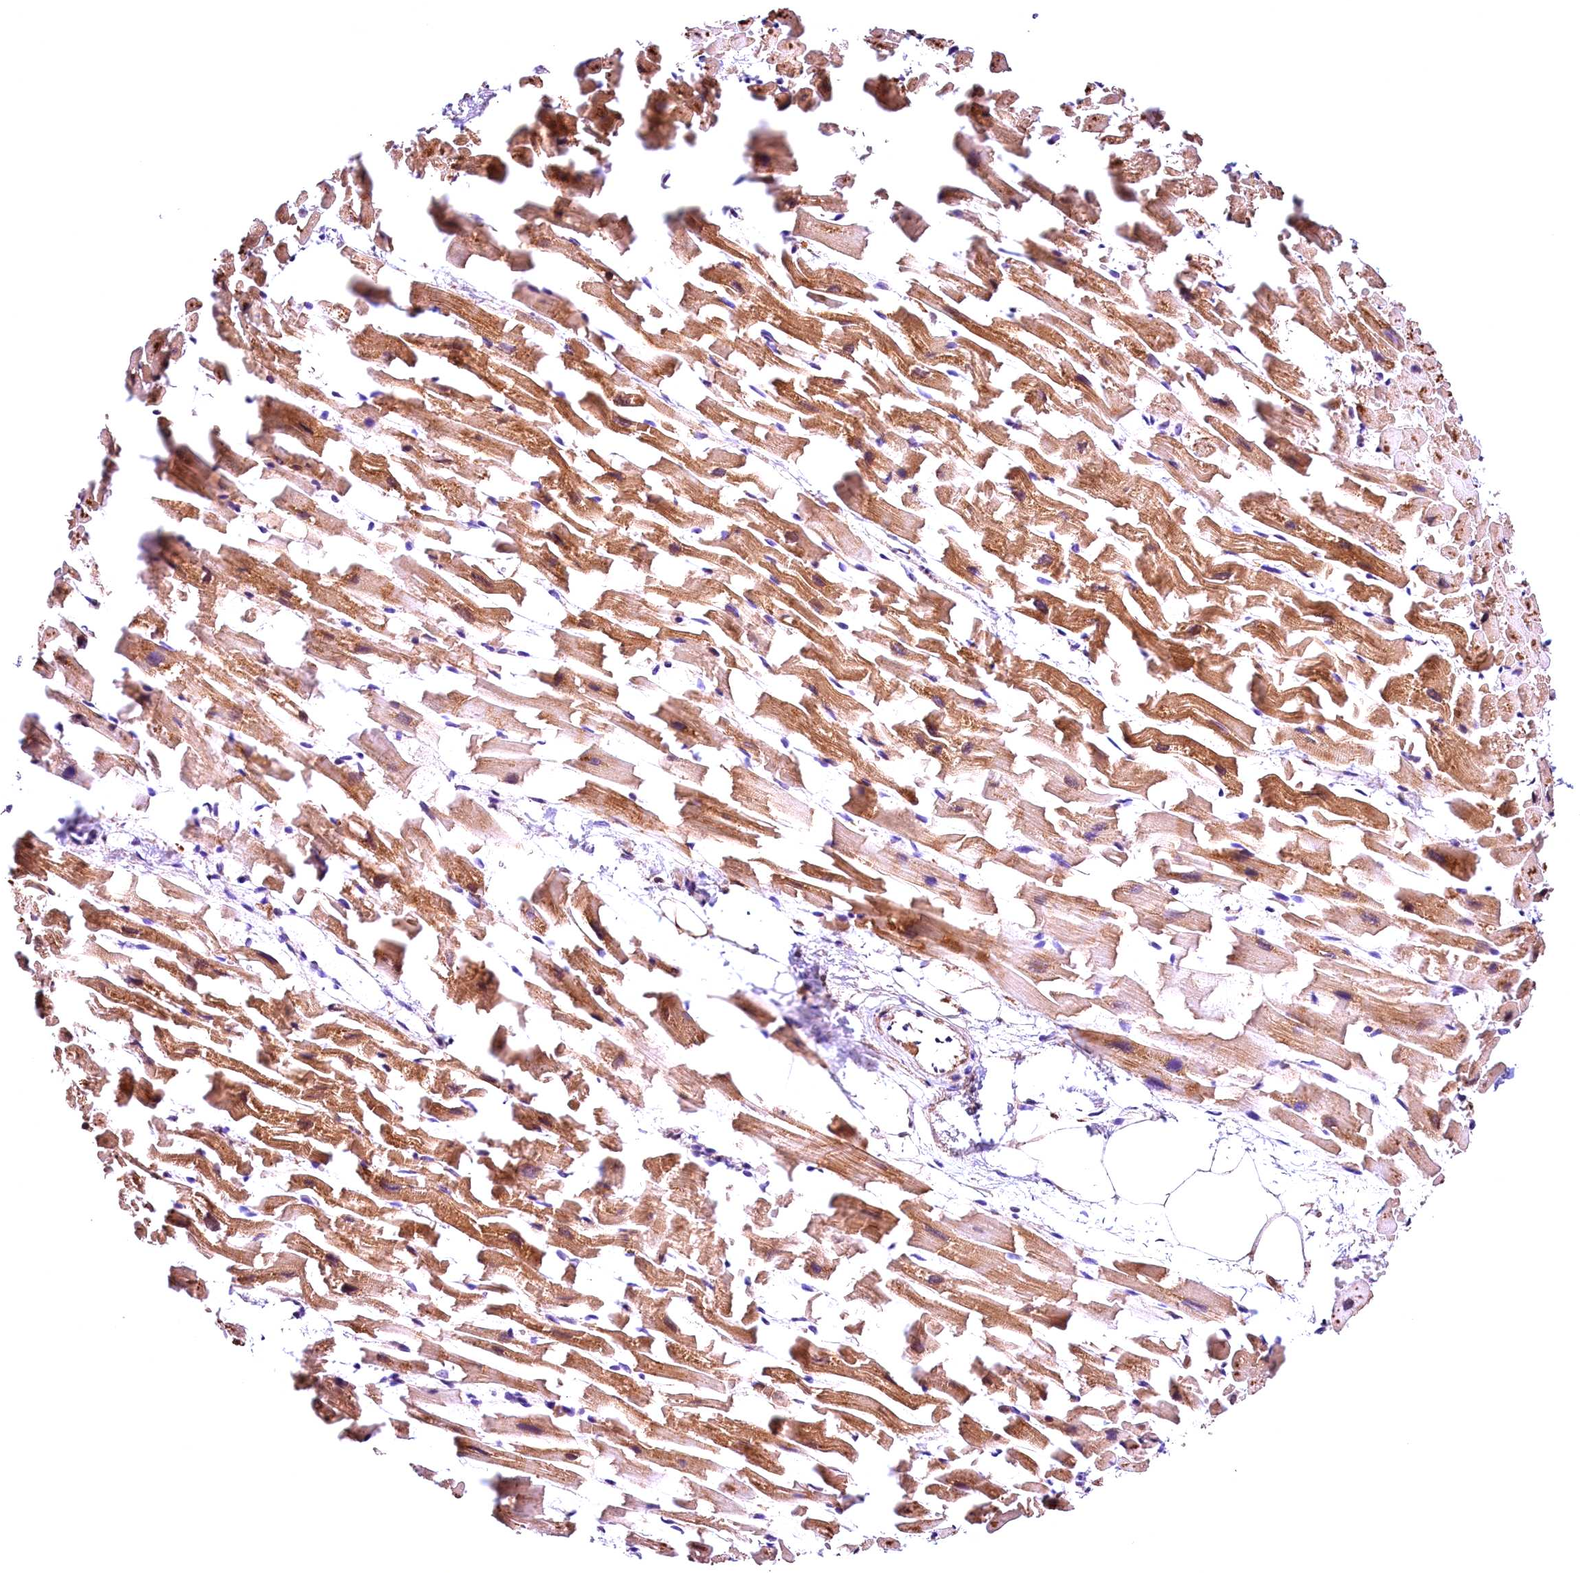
{"staining": {"intensity": "moderate", "quantity": ">75%", "location": "cytoplasmic/membranous"}, "tissue": "heart muscle", "cell_type": "Cardiomyocytes", "image_type": "normal", "snomed": [{"axis": "morphology", "description": "Normal tissue, NOS"}, {"axis": "topography", "description": "Heart"}], "caption": "Cardiomyocytes demonstrate medium levels of moderate cytoplasmic/membranous positivity in approximately >75% of cells in normal heart muscle. Using DAB (3,3'-diaminobenzidine) (brown) and hematoxylin (blue) stains, captured at high magnification using brightfield microscopy.", "gene": "ACAA2", "patient": {"sex": "female", "age": 64}}